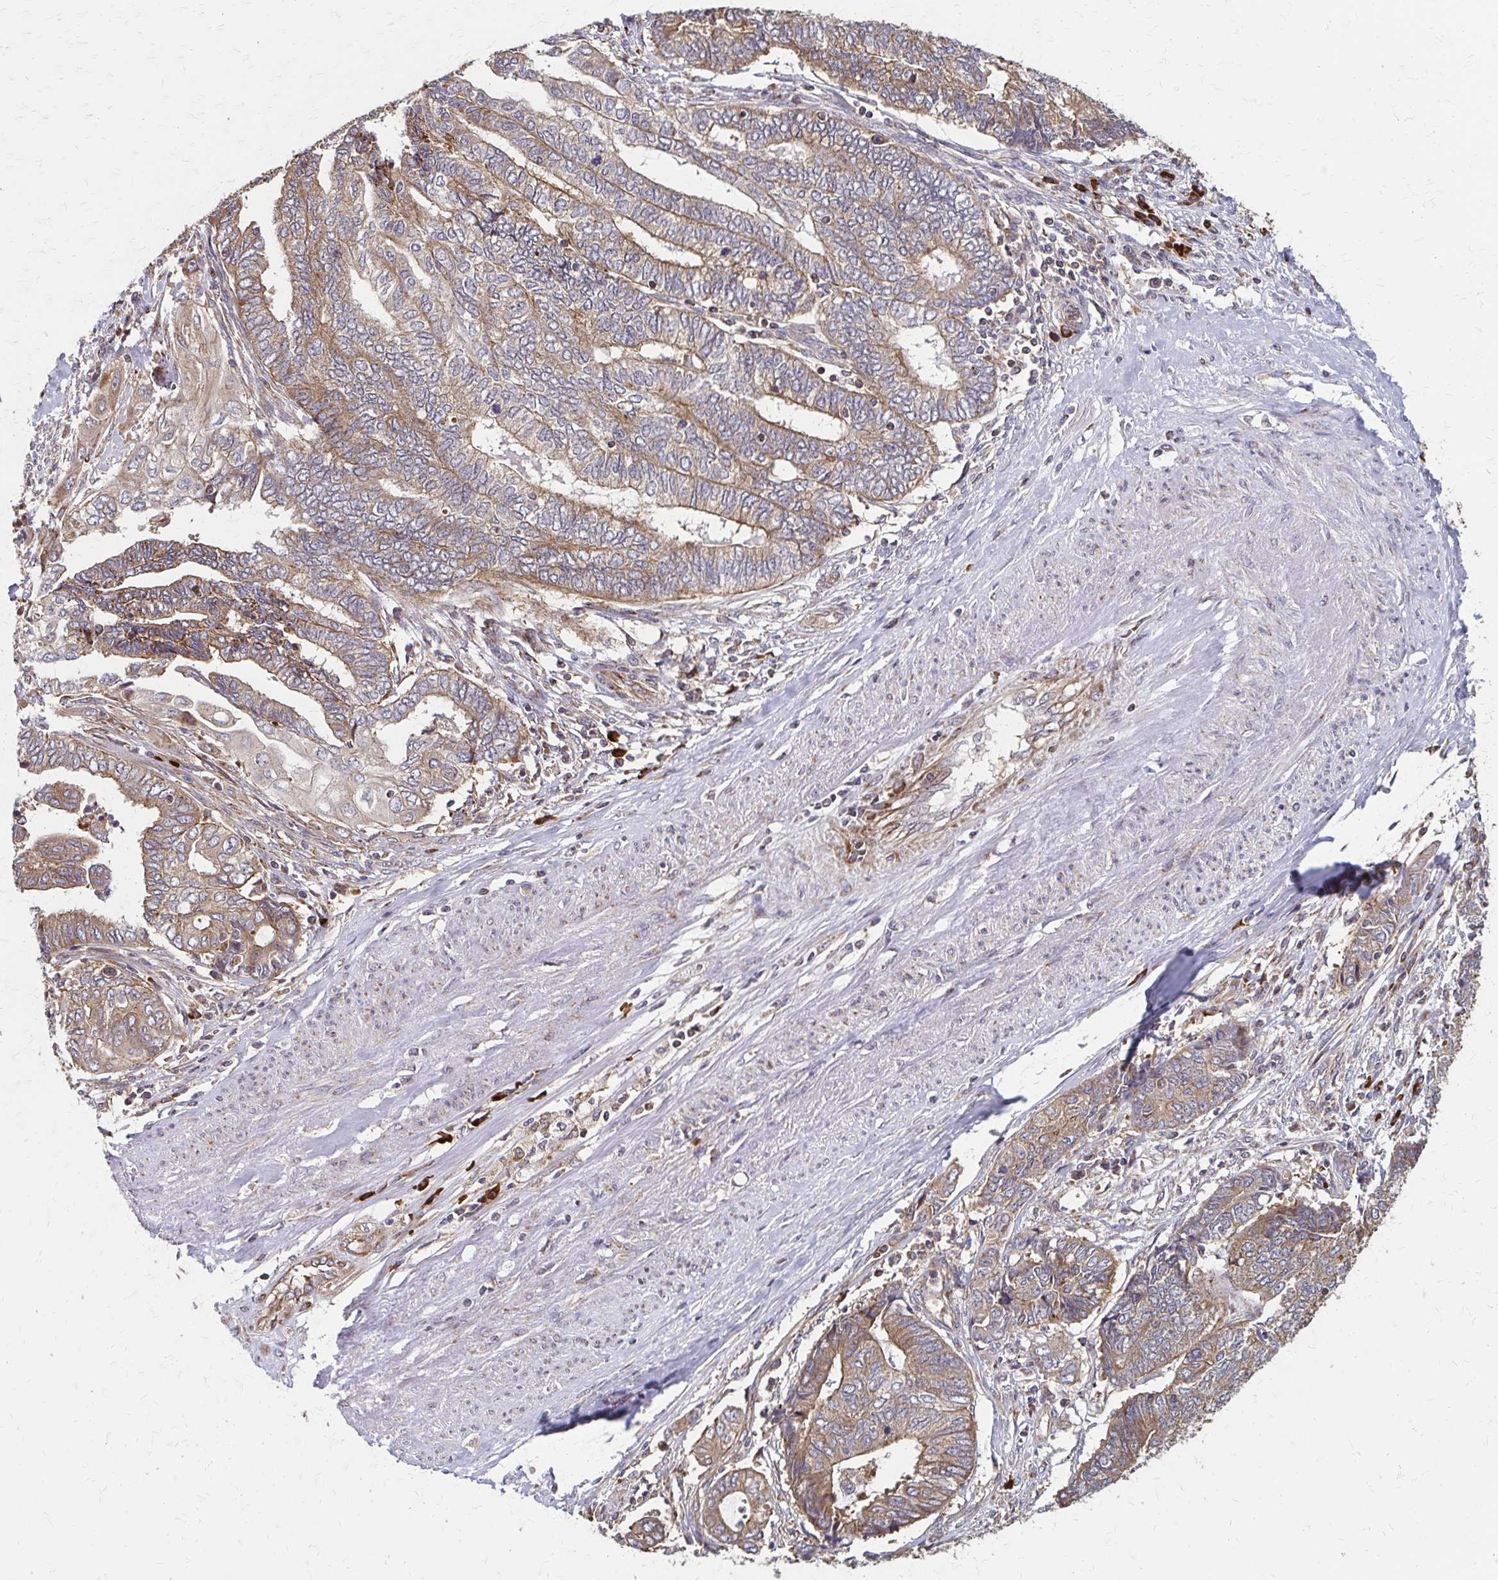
{"staining": {"intensity": "moderate", "quantity": ">75%", "location": "cytoplasmic/membranous"}, "tissue": "endometrial cancer", "cell_type": "Tumor cells", "image_type": "cancer", "snomed": [{"axis": "morphology", "description": "Adenocarcinoma, NOS"}, {"axis": "topography", "description": "Uterus"}, {"axis": "topography", "description": "Endometrium"}], "caption": "IHC histopathology image of endometrial cancer (adenocarcinoma) stained for a protein (brown), which shows medium levels of moderate cytoplasmic/membranous staining in about >75% of tumor cells.", "gene": "EEF2", "patient": {"sex": "female", "age": 70}}